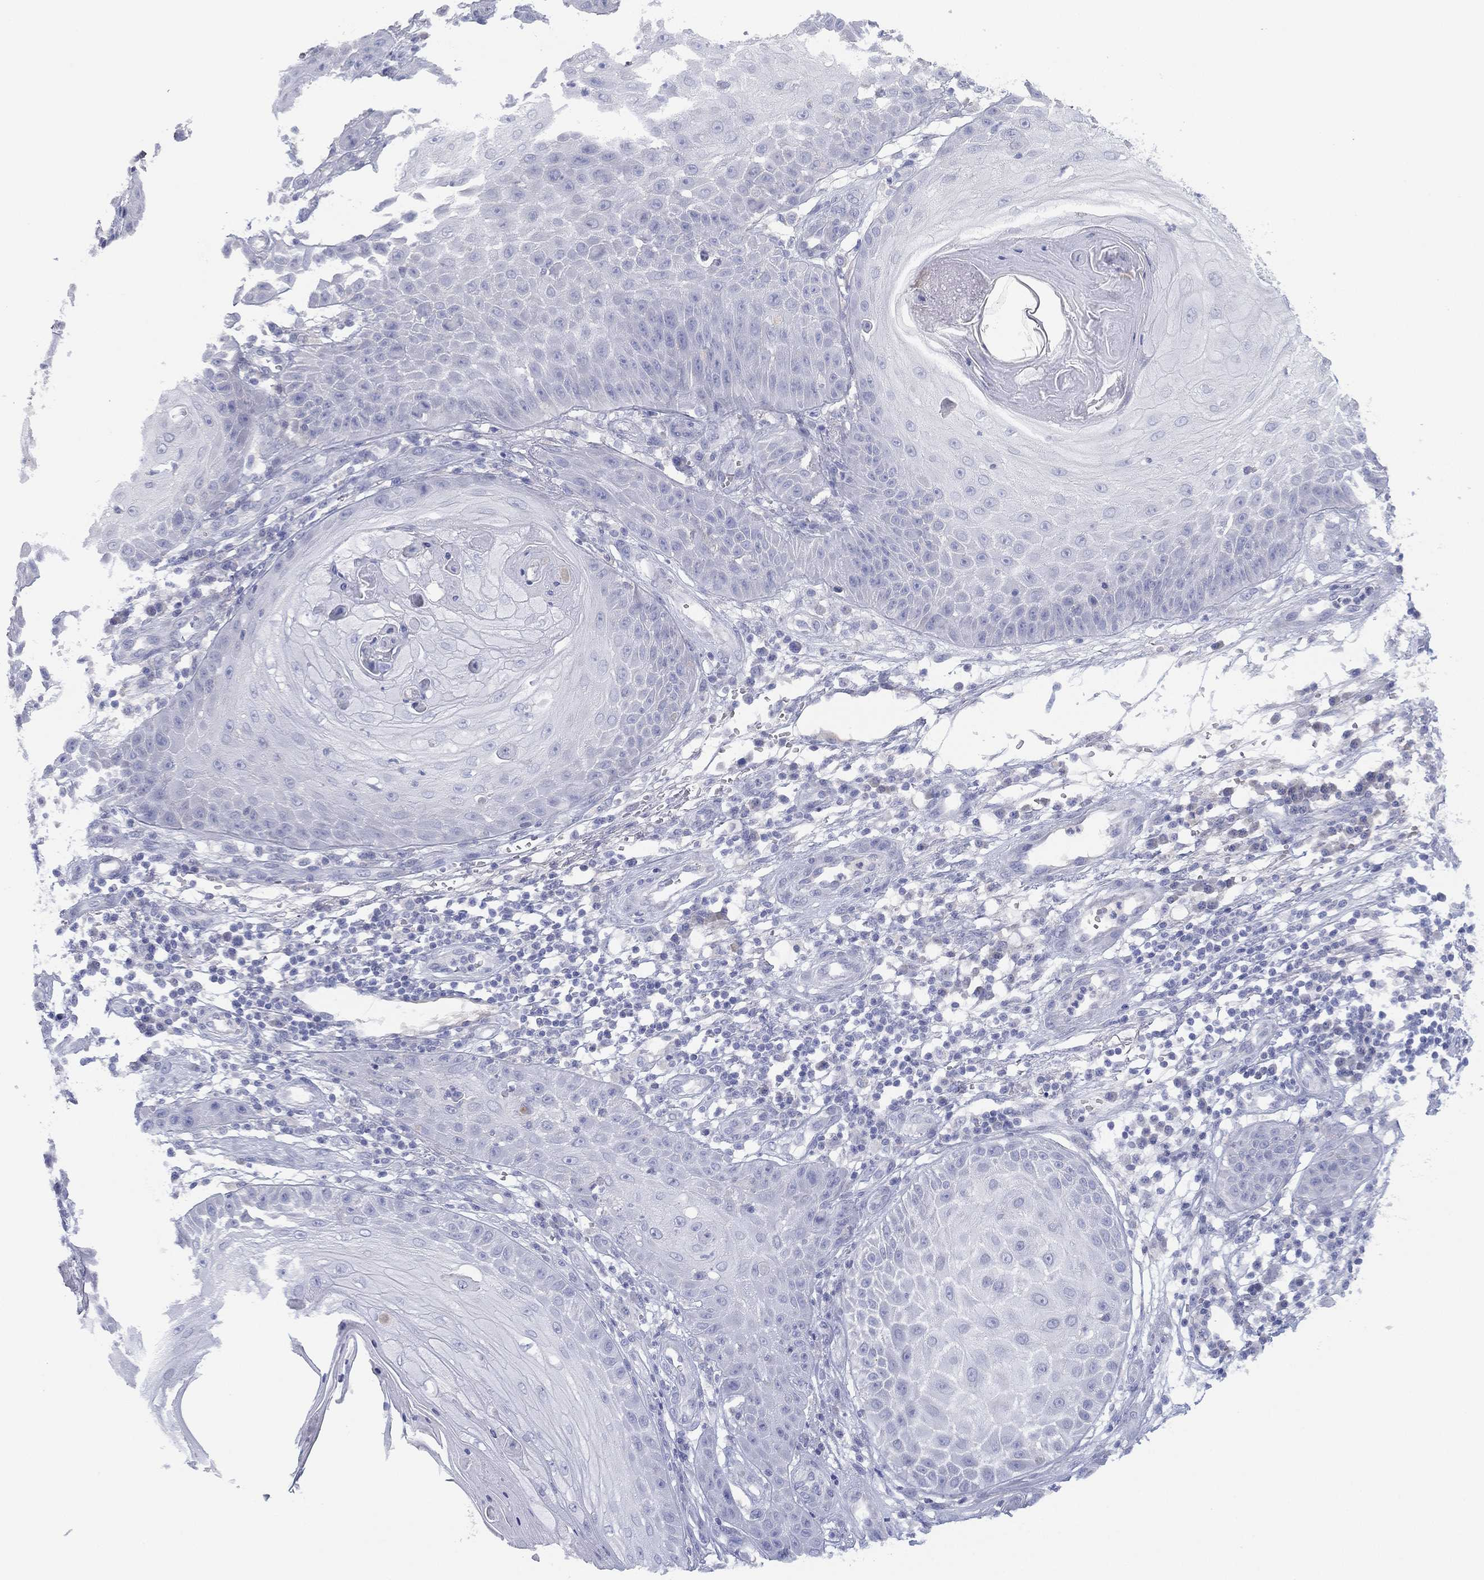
{"staining": {"intensity": "negative", "quantity": "none", "location": "none"}, "tissue": "skin cancer", "cell_type": "Tumor cells", "image_type": "cancer", "snomed": [{"axis": "morphology", "description": "Squamous cell carcinoma, NOS"}, {"axis": "topography", "description": "Skin"}], "caption": "The image exhibits no significant expression in tumor cells of skin cancer.", "gene": "CYP2D6", "patient": {"sex": "male", "age": 70}}